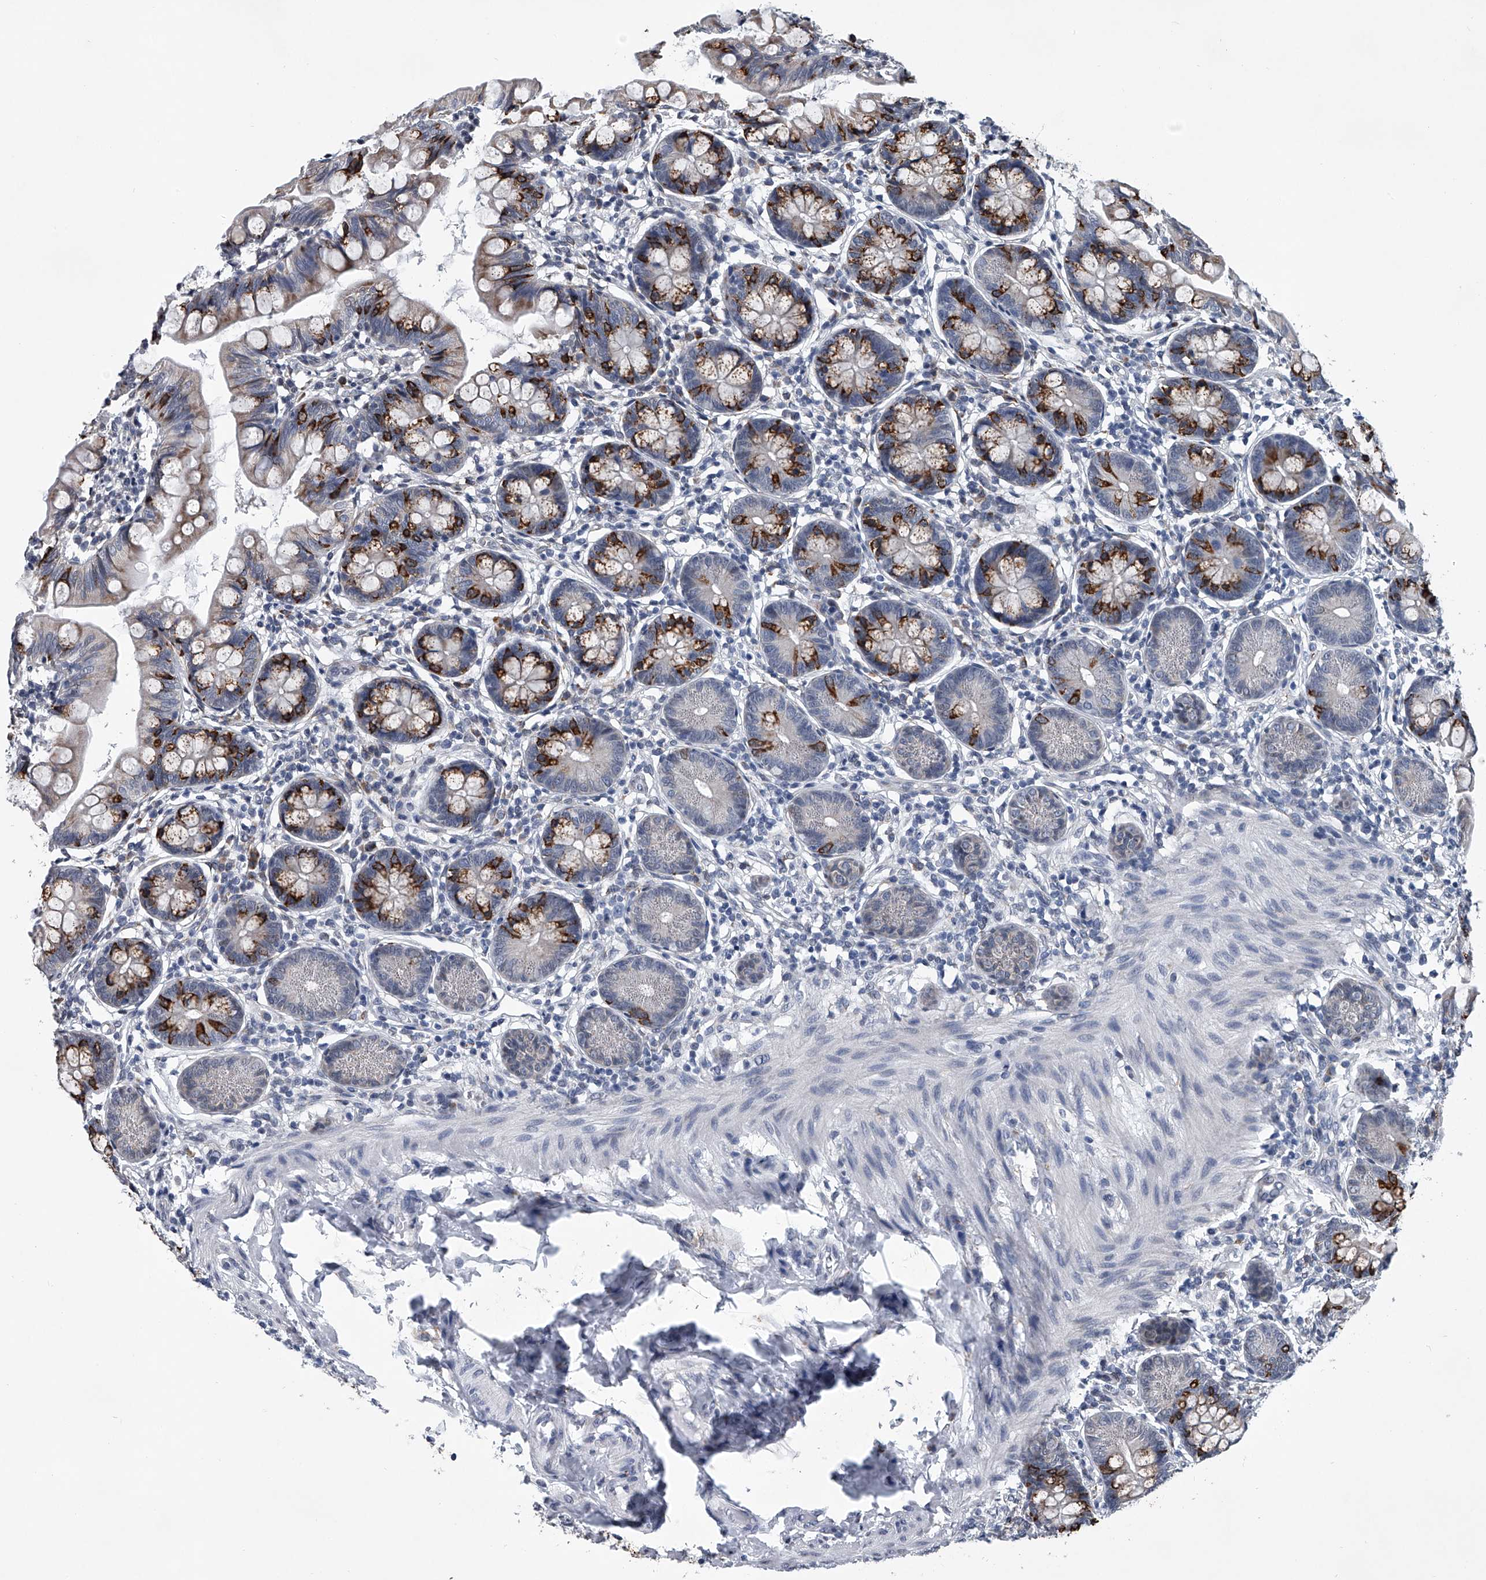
{"staining": {"intensity": "strong", "quantity": "<25%", "location": "cytoplasmic/membranous"}, "tissue": "small intestine", "cell_type": "Glandular cells", "image_type": "normal", "snomed": [{"axis": "morphology", "description": "Normal tissue, NOS"}, {"axis": "topography", "description": "Small intestine"}], "caption": "Normal small intestine was stained to show a protein in brown. There is medium levels of strong cytoplasmic/membranous expression in approximately <25% of glandular cells. (DAB (3,3'-diaminobenzidine) = brown stain, brightfield microscopy at high magnification).", "gene": "PPP2R5D", "patient": {"sex": "male", "age": 7}}